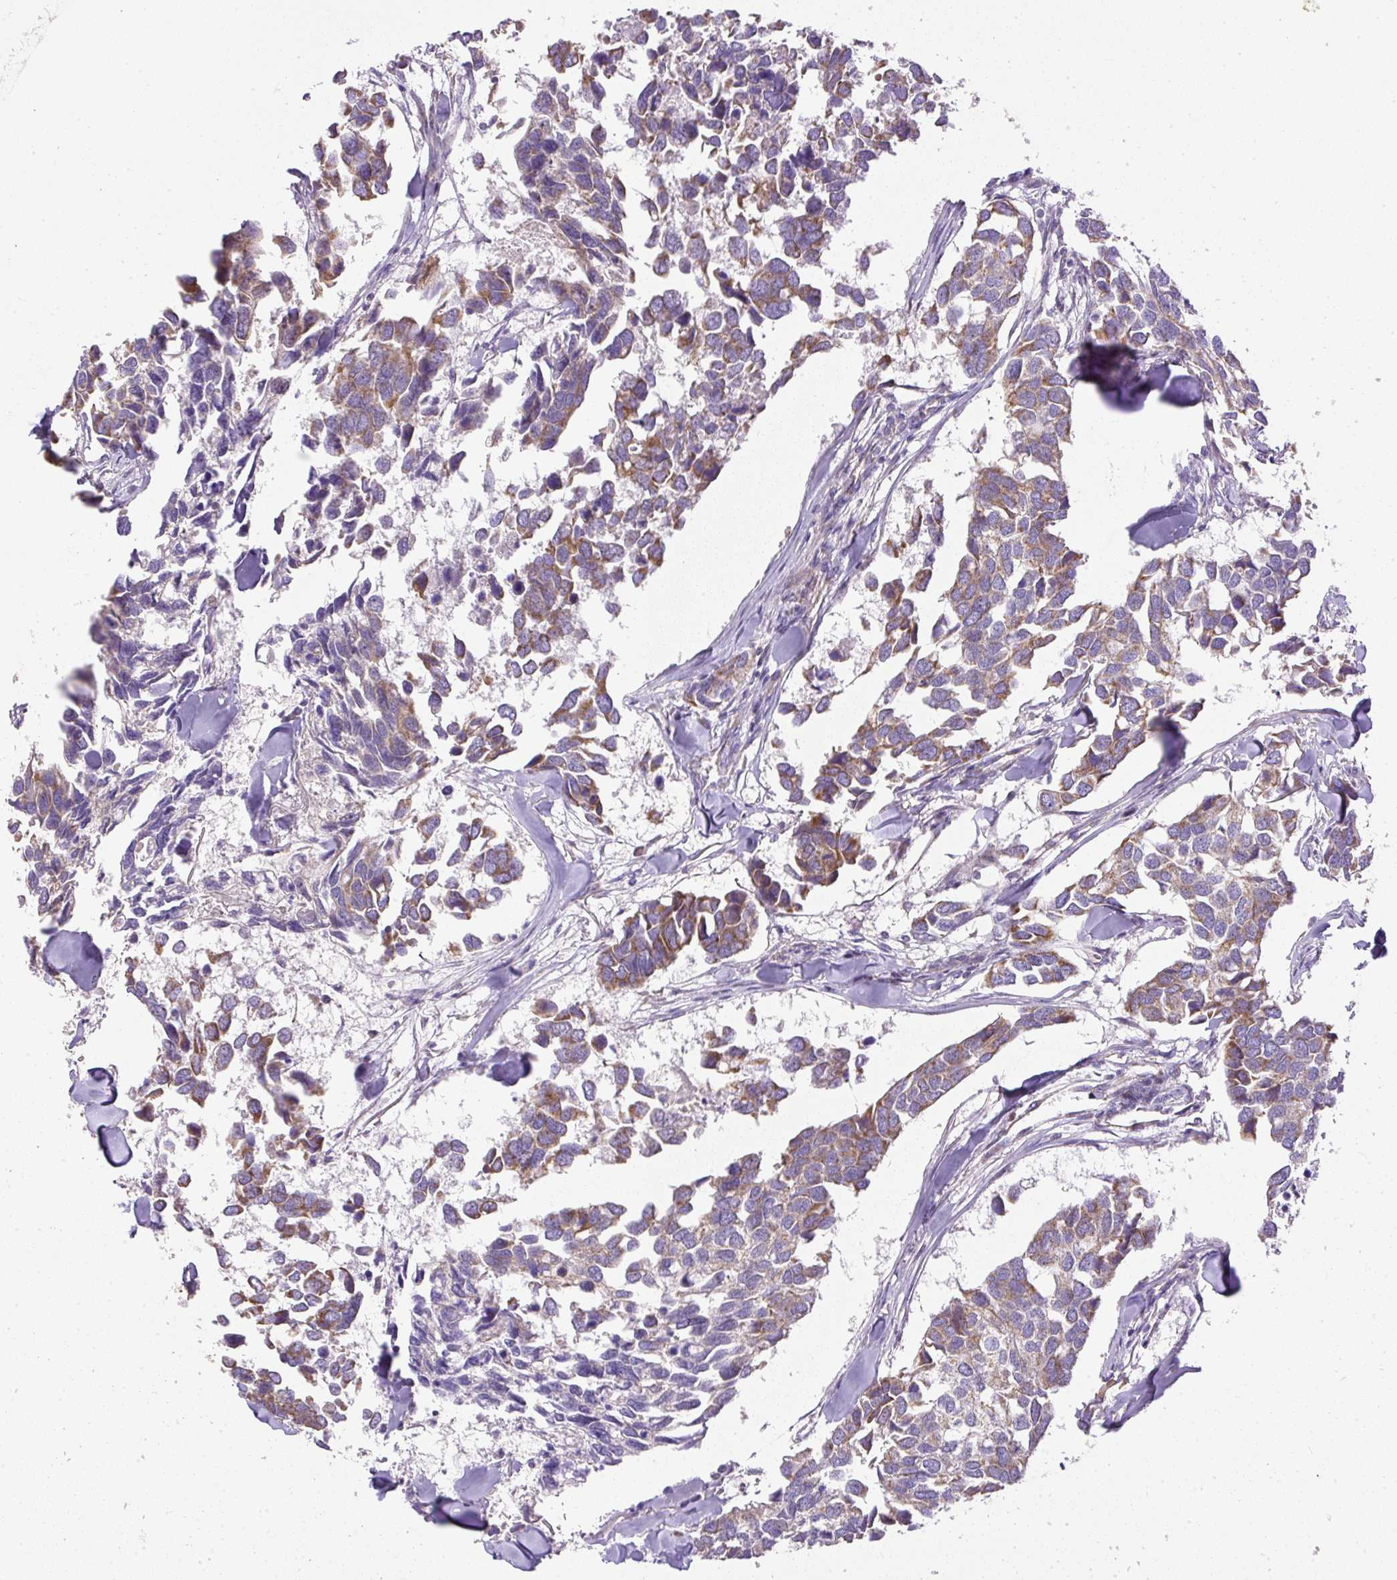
{"staining": {"intensity": "moderate", "quantity": "25%-75%", "location": "cytoplasmic/membranous"}, "tissue": "breast cancer", "cell_type": "Tumor cells", "image_type": "cancer", "snomed": [{"axis": "morphology", "description": "Duct carcinoma"}, {"axis": "topography", "description": "Breast"}], "caption": "The histopathology image displays staining of breast cancer (intraductal carcinoma), revealing moderate cytoplasmic/membranous protein positivity (brown color) within tumor cells.", "gene": "NDUFAF2", "patient": {"sex": "female", "age": 83}}